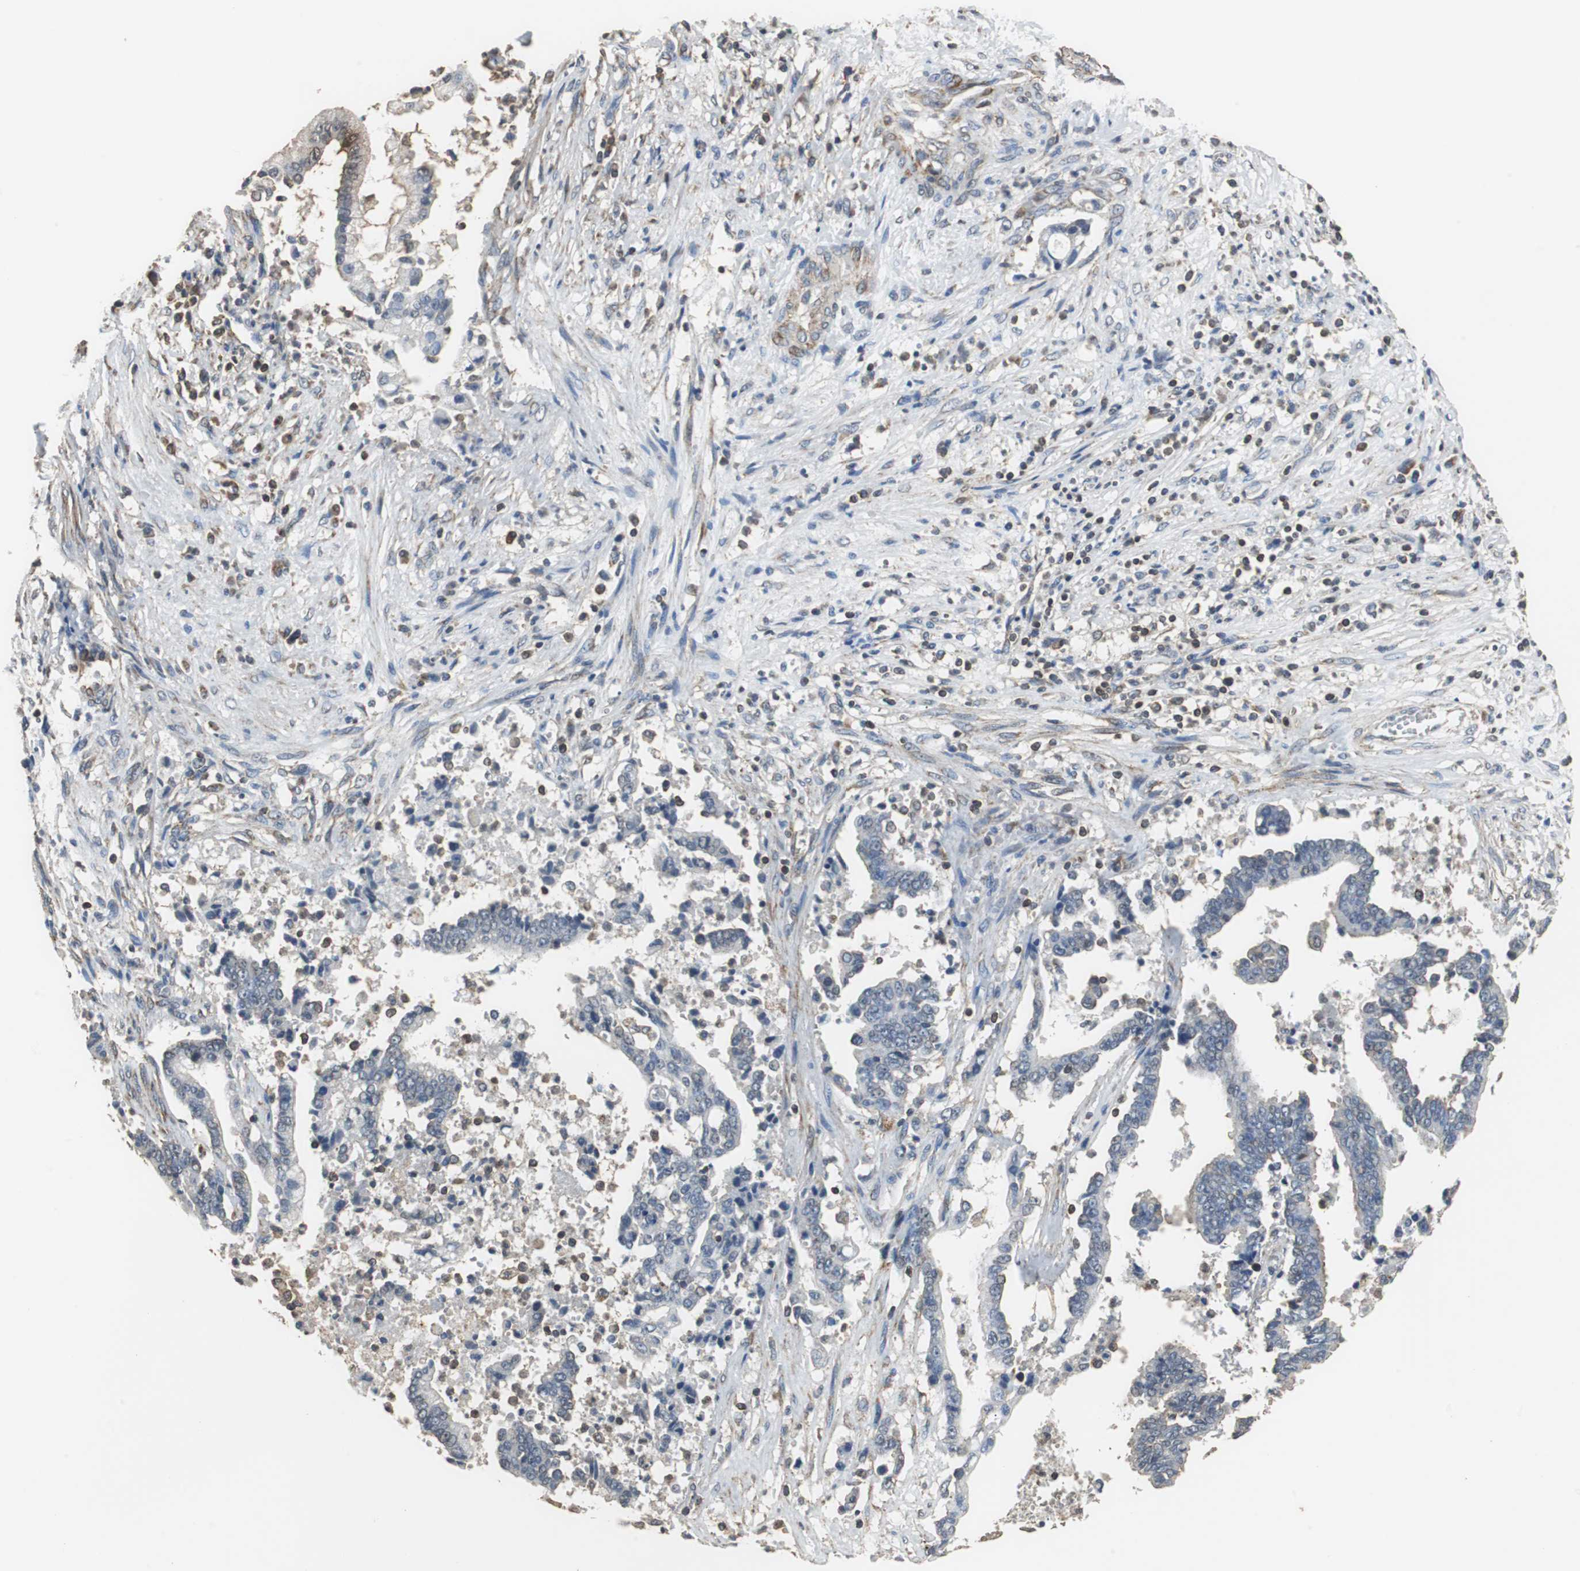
{"staining": {"intensity": "negative", "quantity": "none", "location": "none"}, "tissue": "liver cancer", "cell_type": "Tumor cells", "image_type": "cancer", "snomed": [{"axis": "morphology", "description": "Cholangiocarcinoma"}, {"axis": "topography", "description": "Liver"}], "caption": "Tumor cells are negative for brown protein staining in liver cancer. (Immunohistochemistry (ihc), brightfield microscopy, high magnification).", "gene": "NNT", "patient": {"sex": "male", "age": 57}}